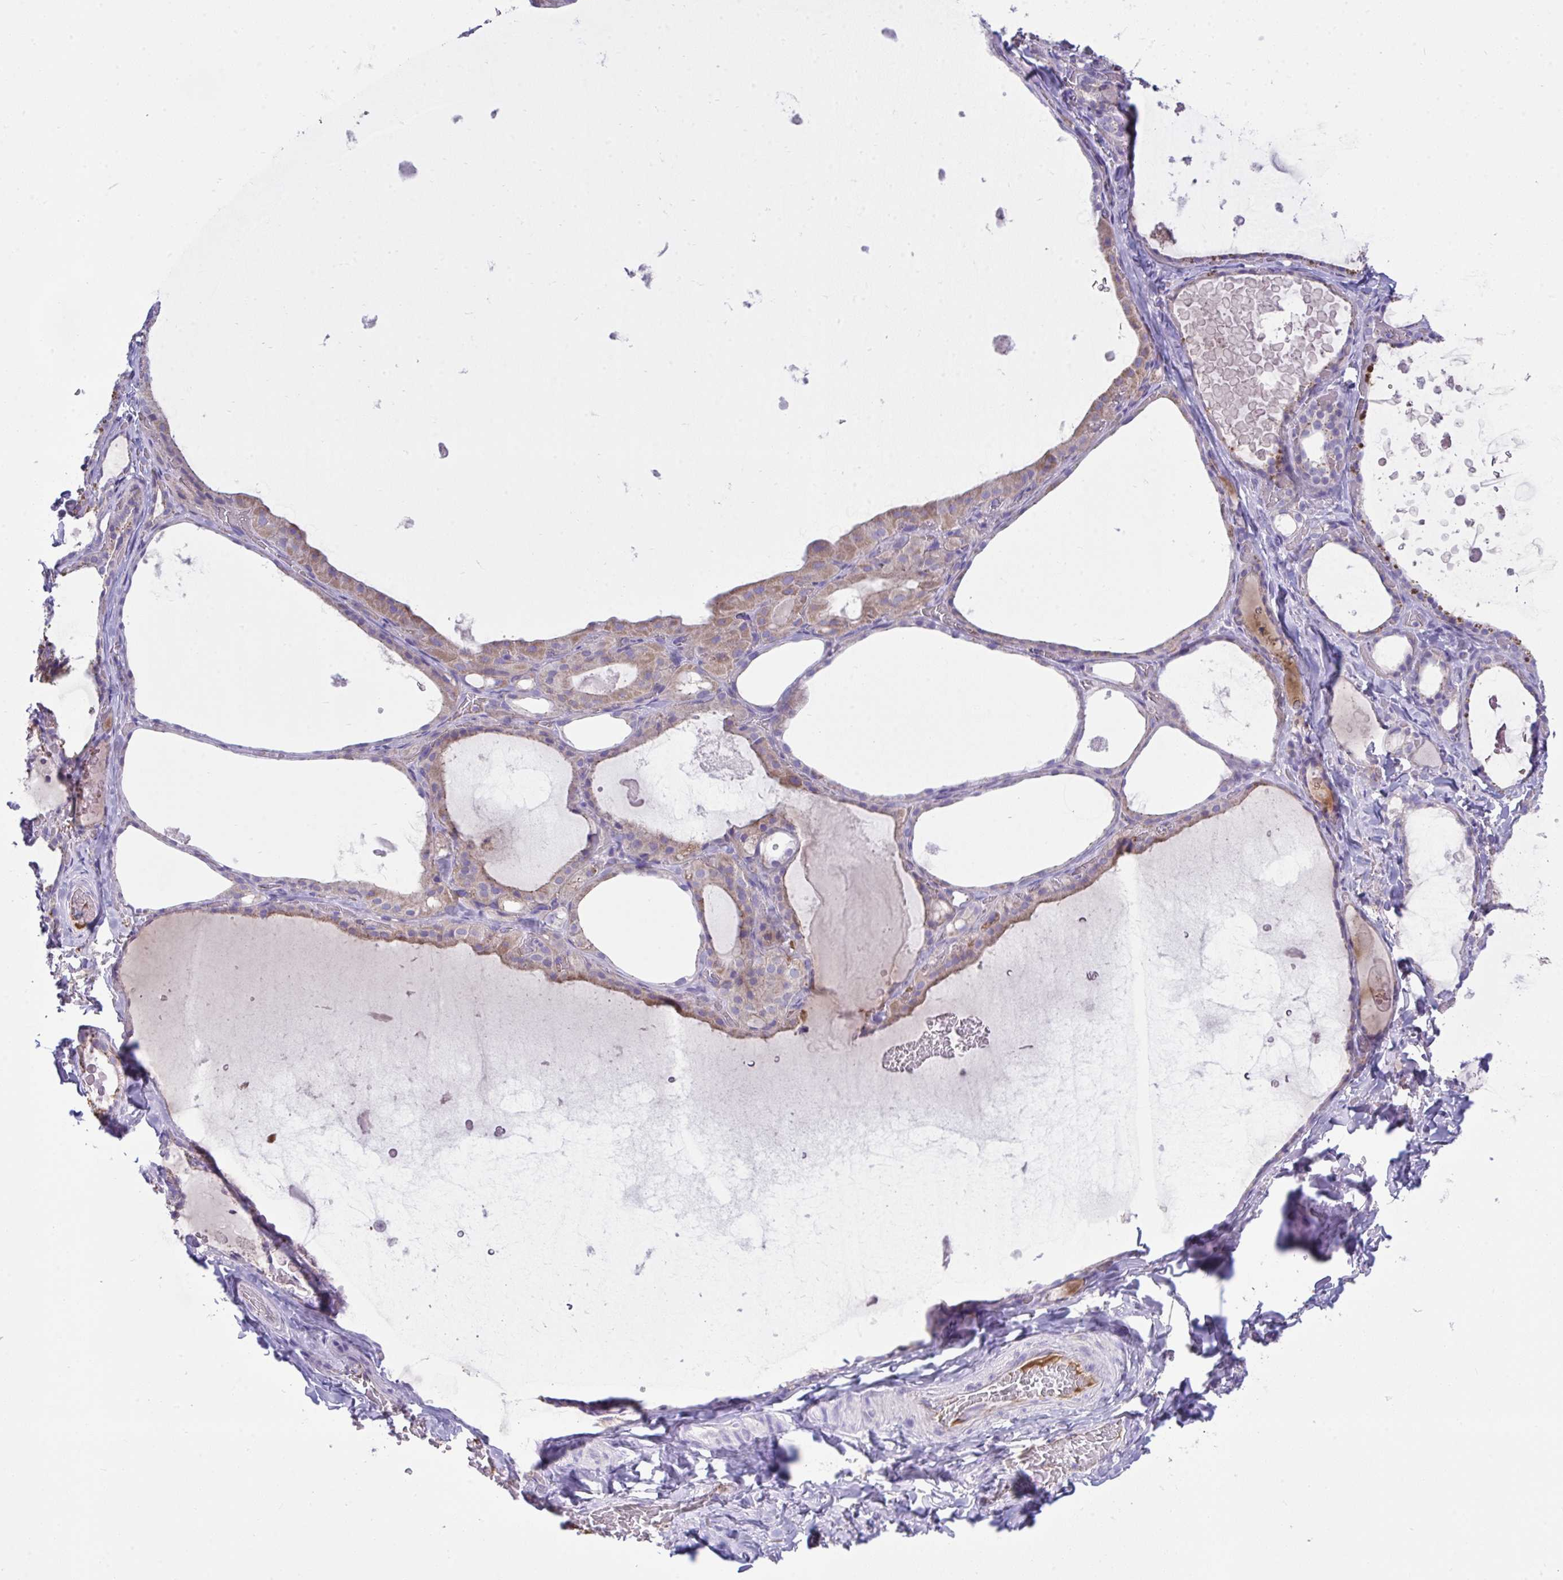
{"staining": {"intensity": "weak", "quantity": ">75%", "location": "cytoplasmic/membranous"}, "tissue": "thyroid gland", "cell_type": "Glandular cells", "image_type": "normal", "snomed": [{"axis": "morphology", "description": "Normal tissue, NOS"}, {"axis": "topography", "description": "Thyroid gland"}], "caption": "IHC of unremarkable human thyroid gland displays low levels of weak cytoplasmic/membranous positivity in approximately >75% of glandular cells.", "gene": "PLA2G12B", "patient": {"sex": "female", "age": 56}}